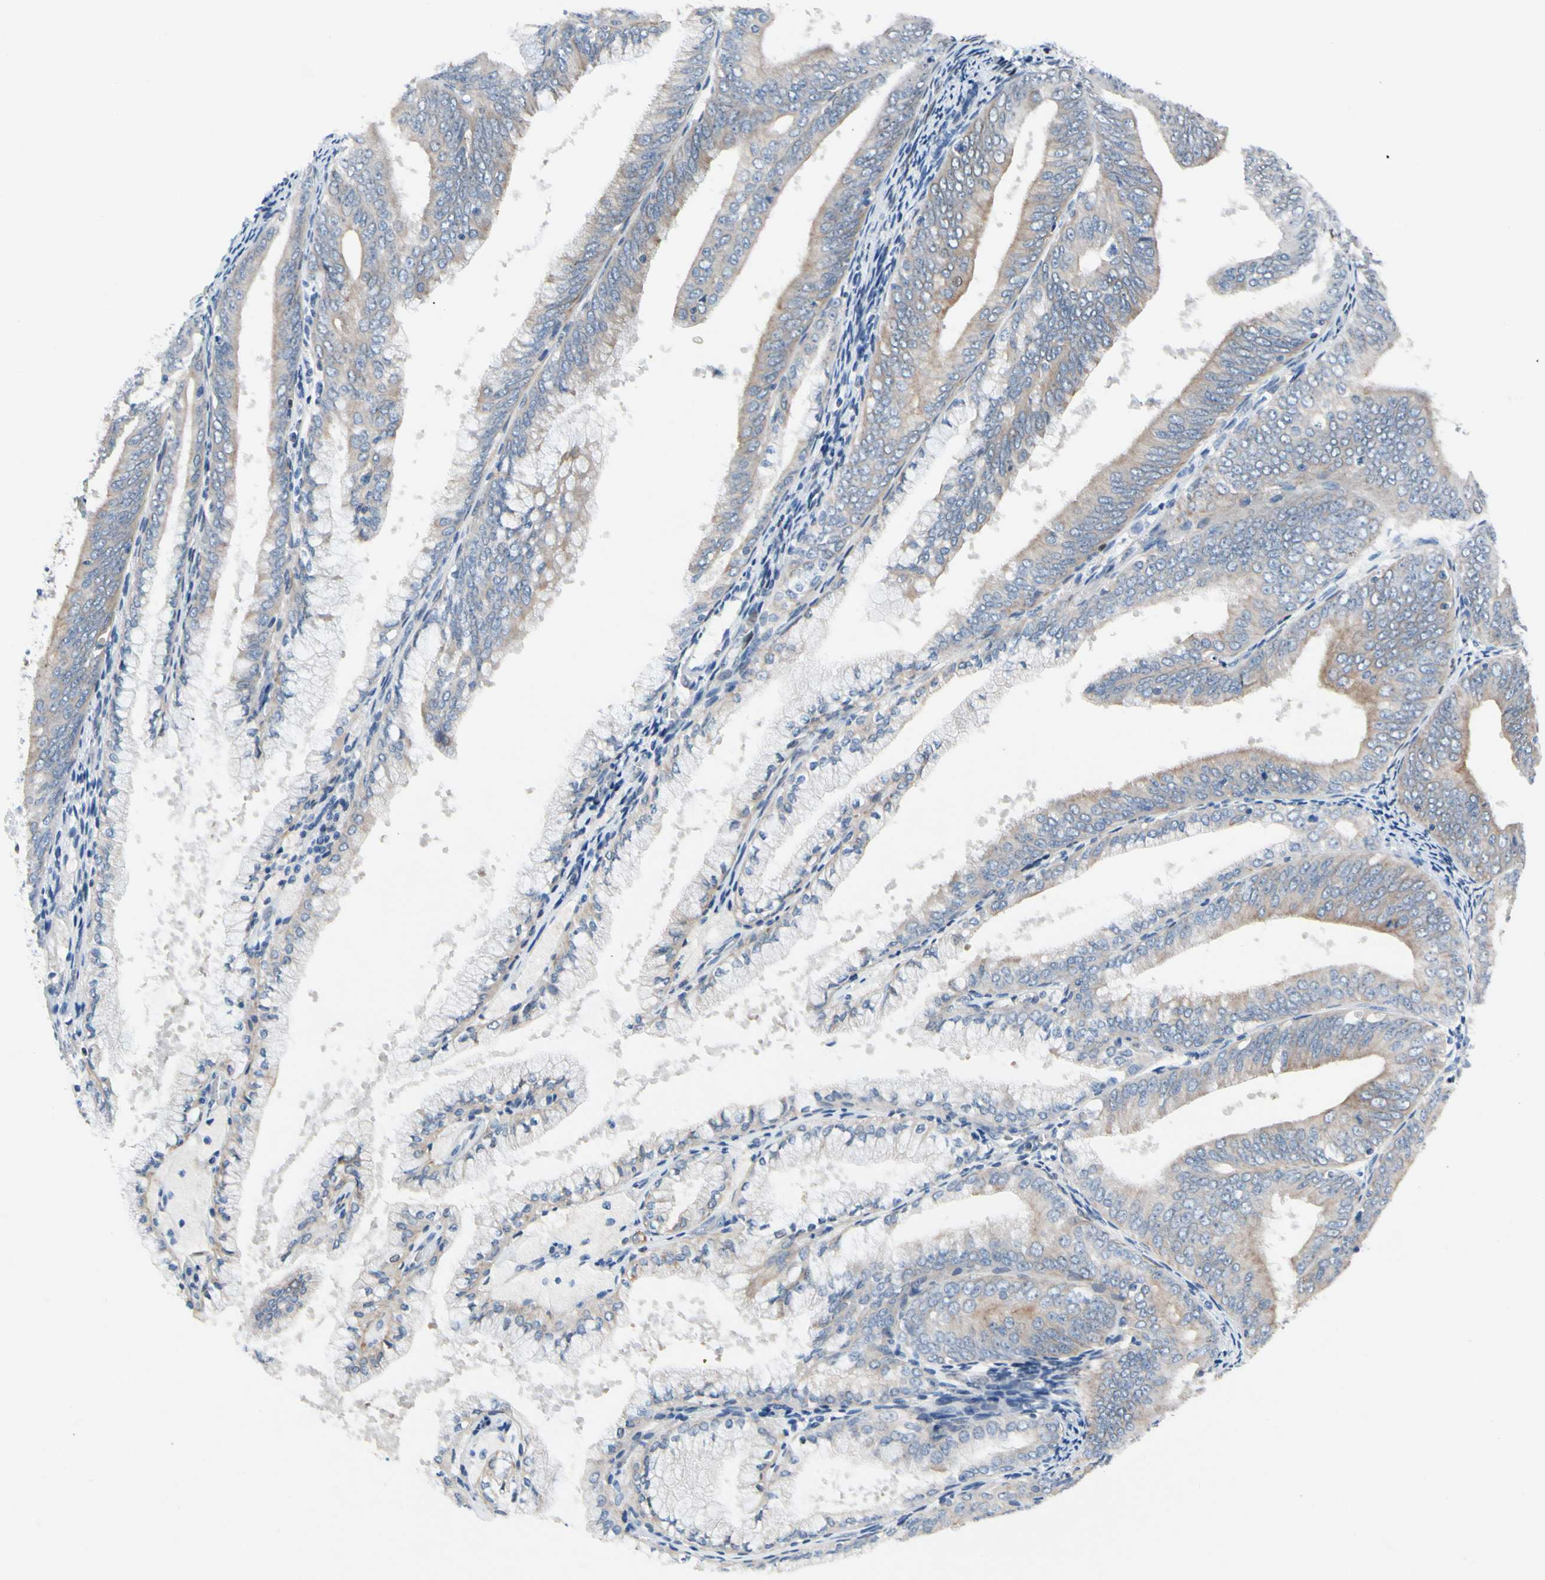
{"staining": {"intensity": "moderate", "quantity": "<25%", "location": "cytoplasmic/membranous,nuclear"}, "tissue": "endometrial cancer", "cell_type": "Tumor cells", "image_type": "cancer", "snomed": [{"axis": "morphology", "description": "Adenocarcinoma, NOS"}, {"axis": "topography", "description": "Endometrium"}], "caption": "Adenocarcinoma (endometrial) stained with a brown dye displays moderate cytoplasmic/membranous and nuclear positive expression in approximately <25% of tumor cells.", "gene": "ZNF132", "patient": {"sex": "female", "age": 63}}